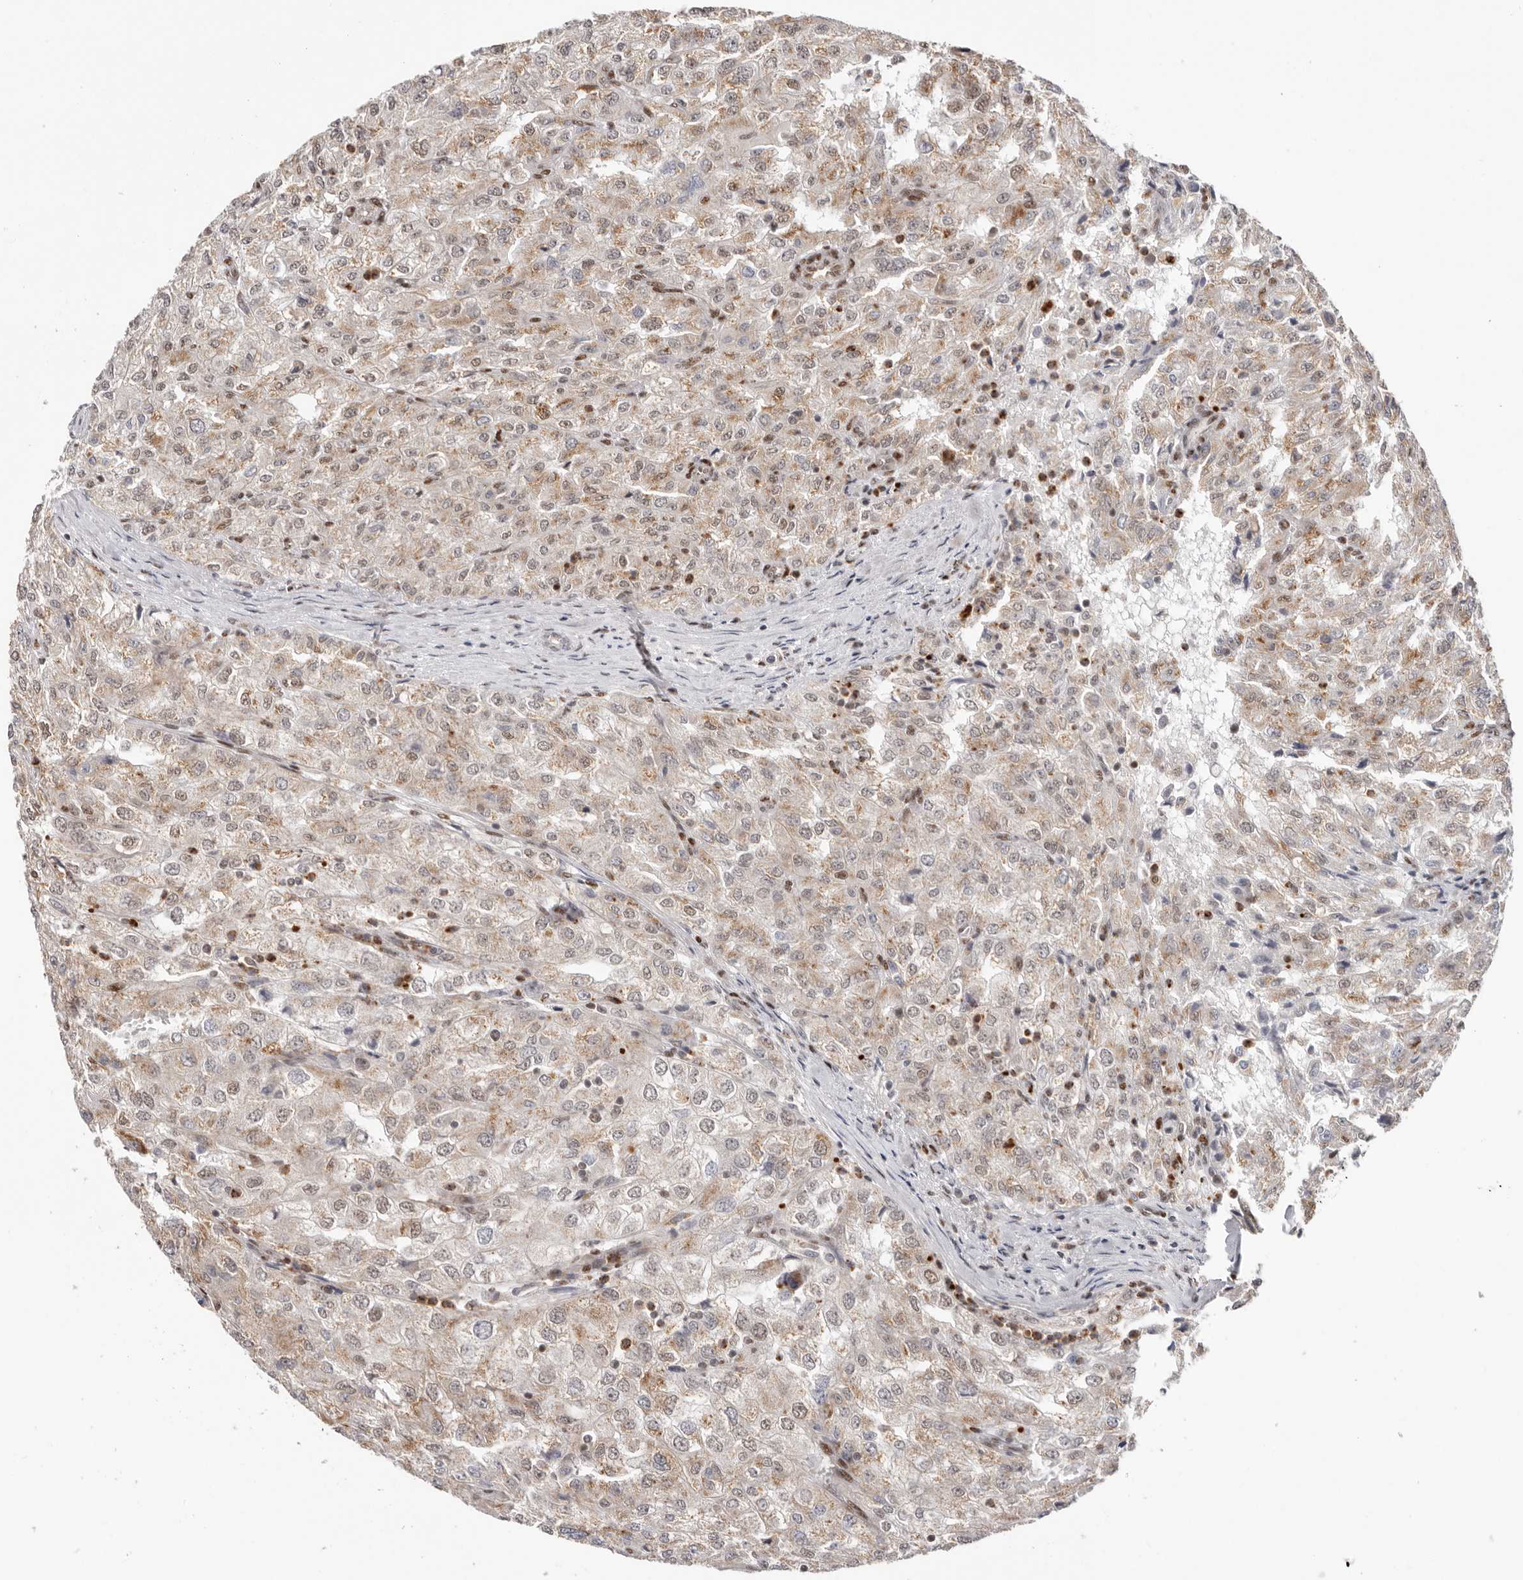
{"staining": {"intensity": "weak", "quantity": "25%-75%", "location": "cytoplasmic/membranous"}, "tissue": "renal cancer", "cell_type": "Tumor cells", "image_type": "cancer", "snomed": [{"axis": "morphology", "description": "Adenocarcinoma, NOS"}, {"axis": "topography", "description": "Kidney"}], "caption": "Protein analysis of renal cancer (adenocarcinoma) tissue exhibits weak cytoplasmic/membranous positivity in about 25%-75% of tumor cells.", "gene": "SMAD7", "patient": {"sex": "female", "age": 54}}